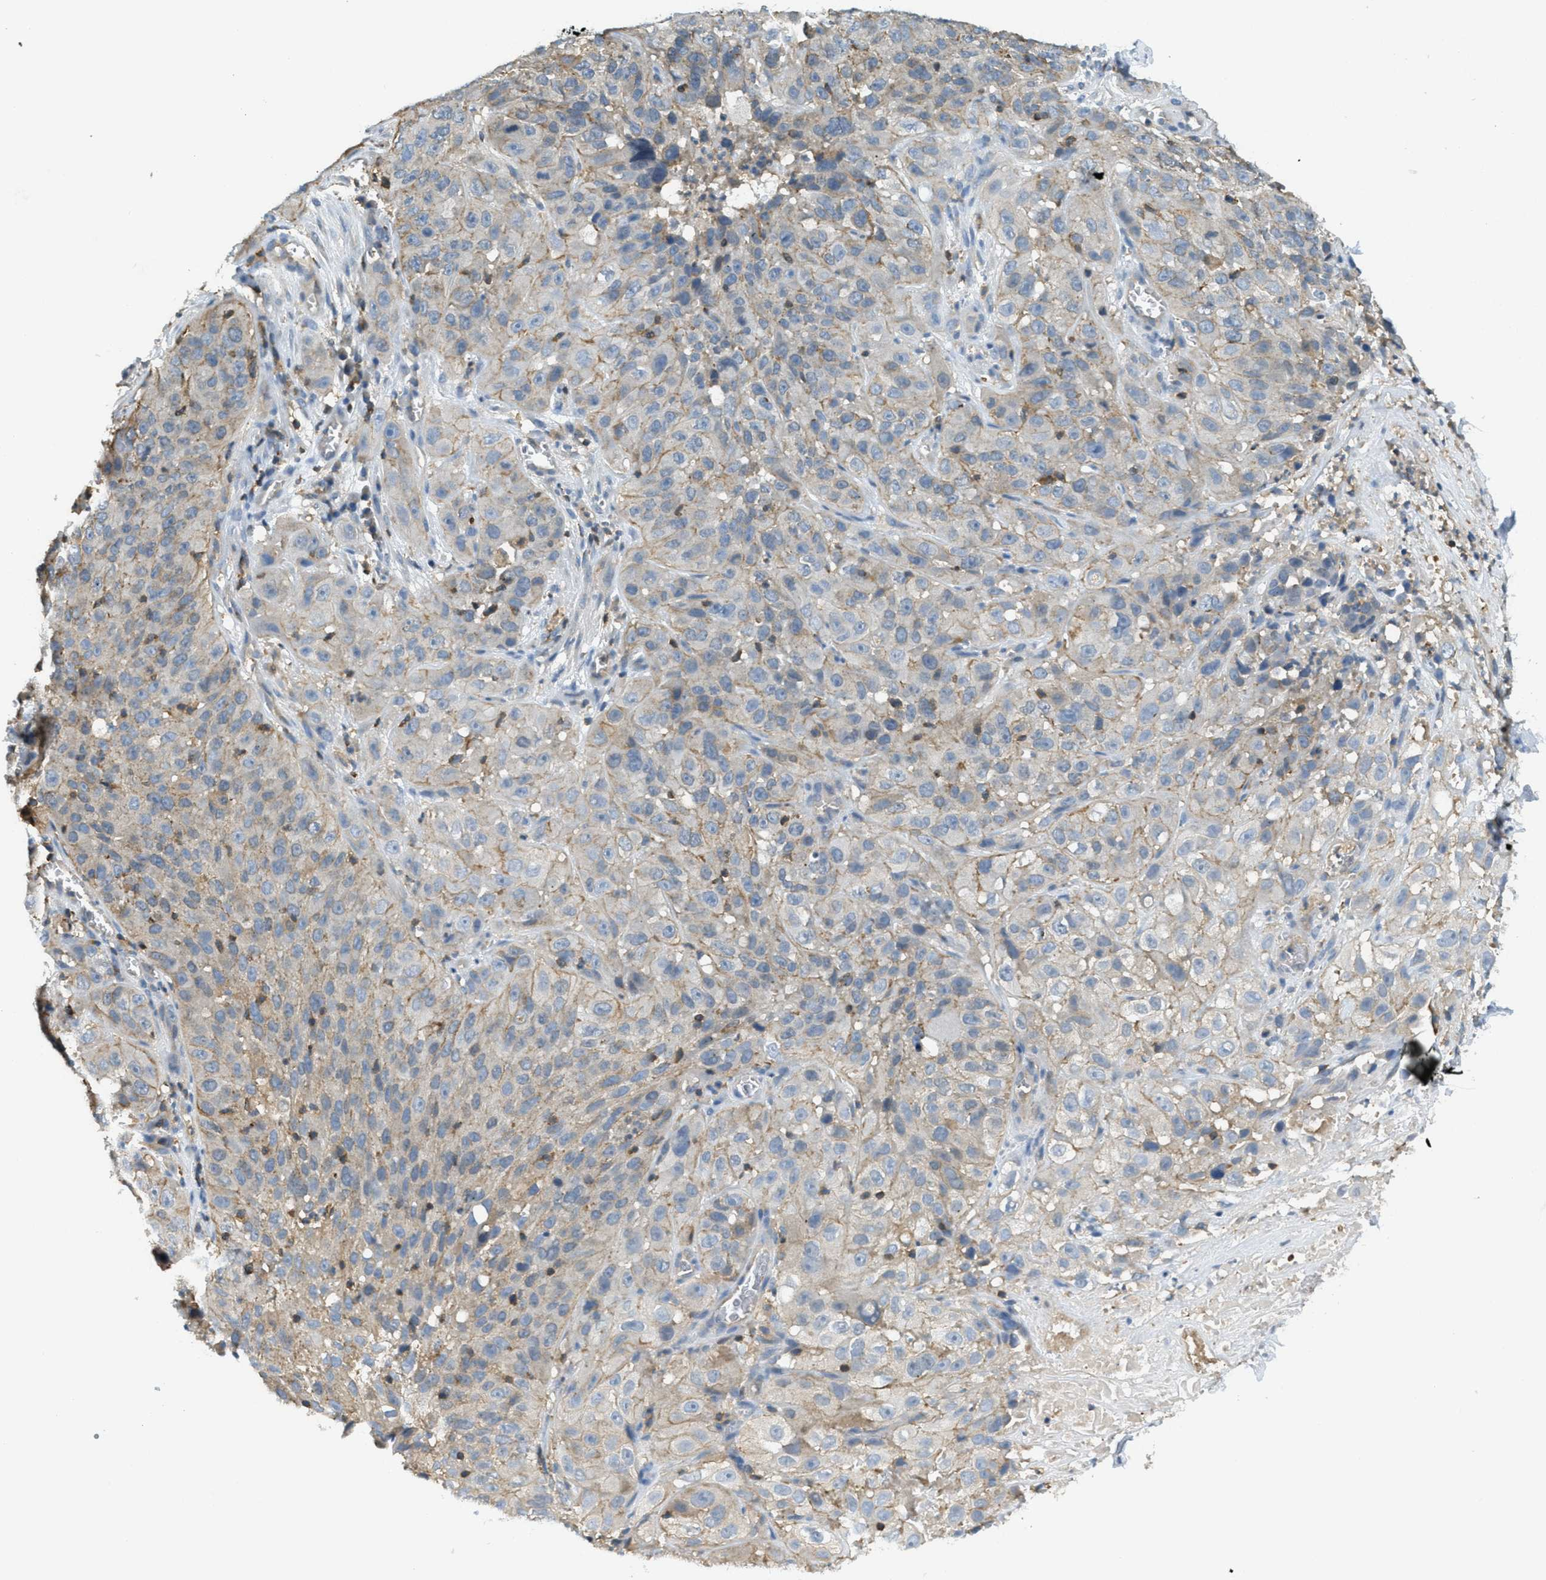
{"staining": {"intensity": "weak", "quantity": "<25%", "location": "cytoplasmic/membranous"}, "tissue": "cervical cancer", "cell_type": "Tumor cells", "image_type": "cancer", "snomed": [{"axis": "morphology", "description": "Squamous cell carcinoma, NOS"}, {"axis": "topography", "description": "Cervix"}], "caption": "Immunohistochemistry (IHC) micrograph of neoplastic tissue: squamous cell carcinoma (cervical) stained with DAB reveals no significant protein positivity in tumor cells.", "gene": "GRIK2", "patient": {"sex": "female", "age": 32}}